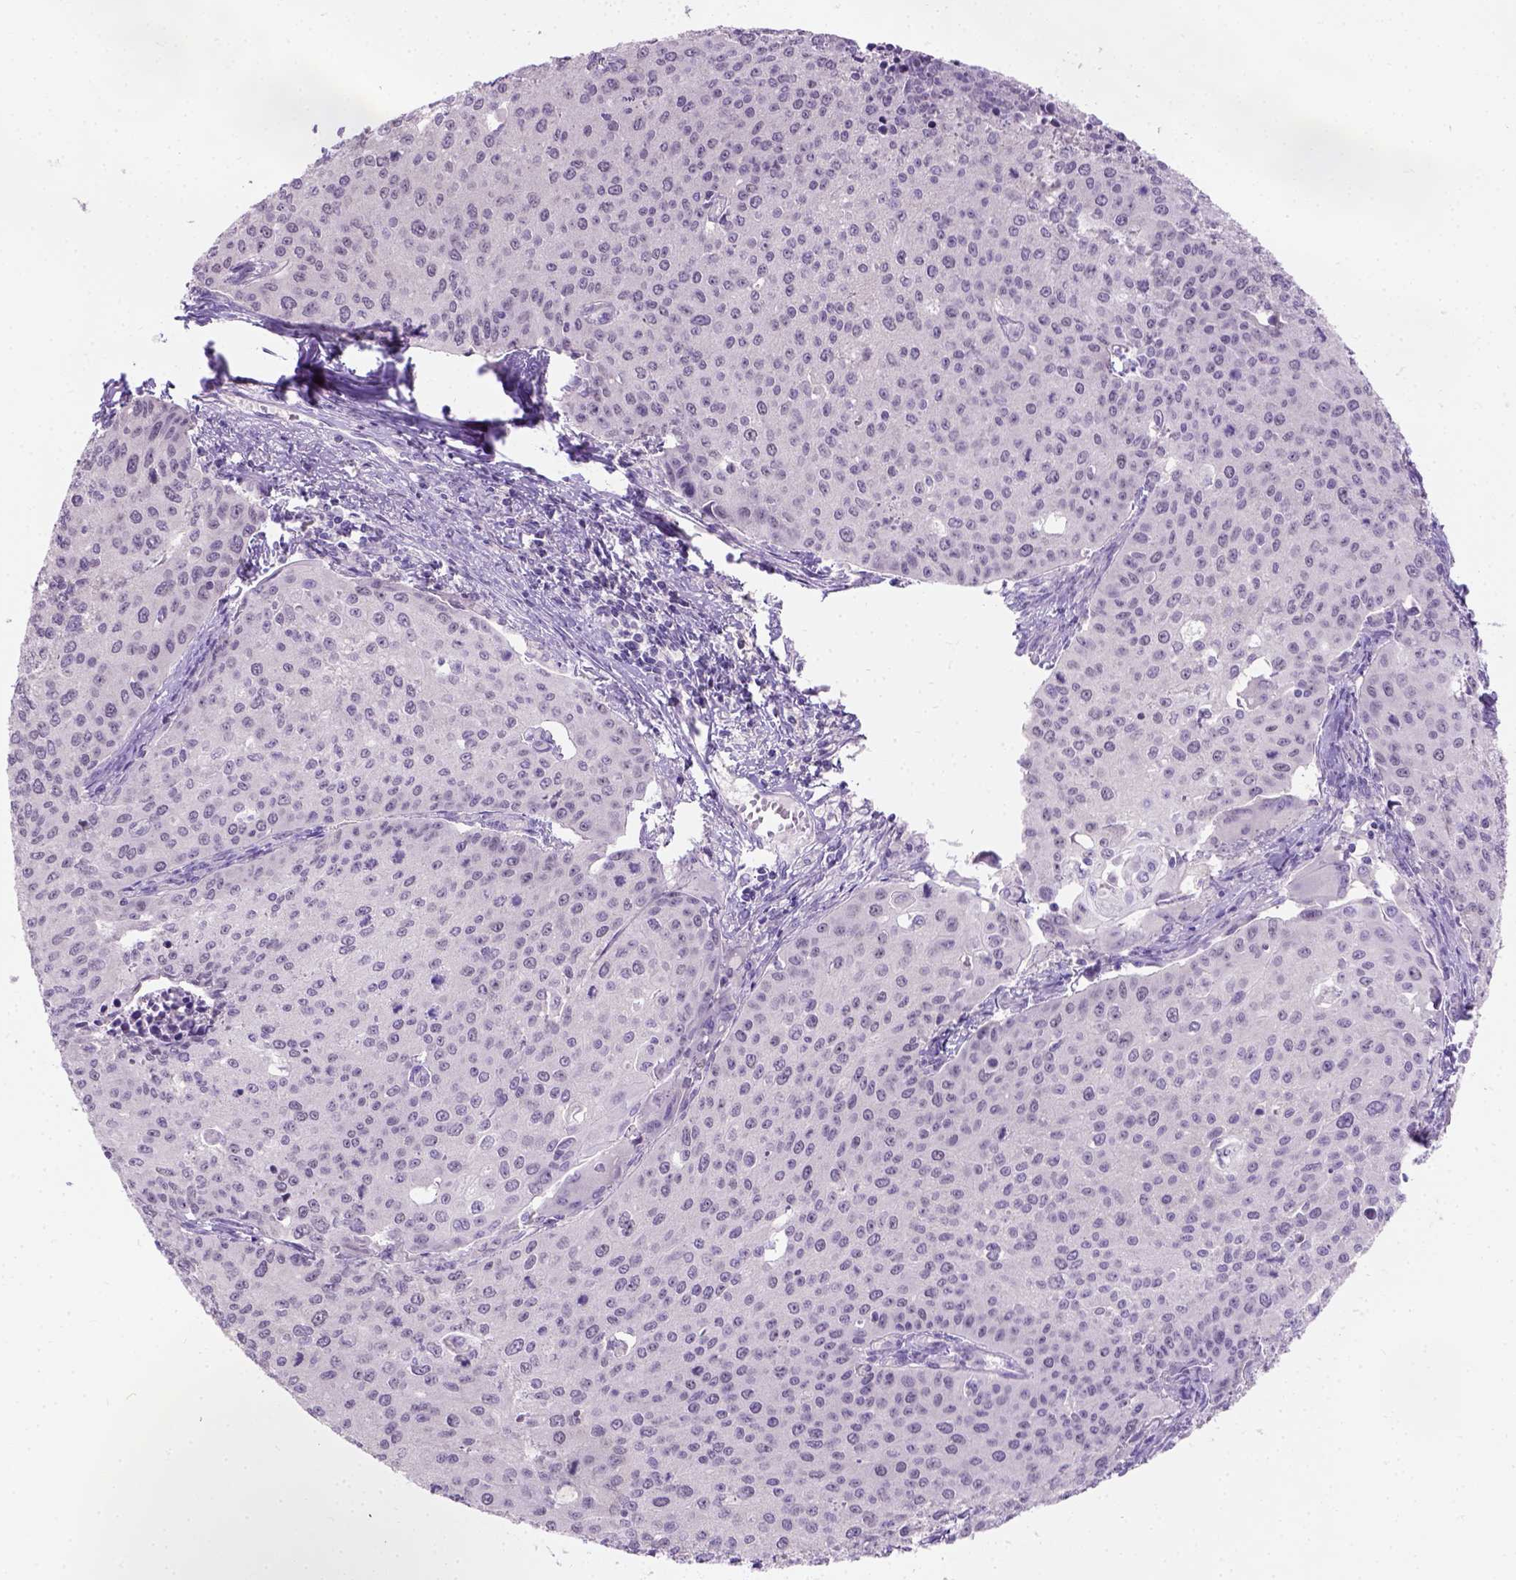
{"staining": {"intensity": "negative", "quantity": "none", "location": "none"}, "tissue": "cervical cancer", "cell_type": "Tumor cells", "image_type": "cancer", "snomed": [{"axis": "morphology", "description": "Squamous cell carcinoma, NOS"}, {"axis": "topography", "description": "Cervix"}], "caption": "This is an IHC image of human cervical cancer (squamous cell carcinoma). There is no positivity in tumor cells.", "gene": "C20orf144", "patient": {"sex": "female", "age": 38}}